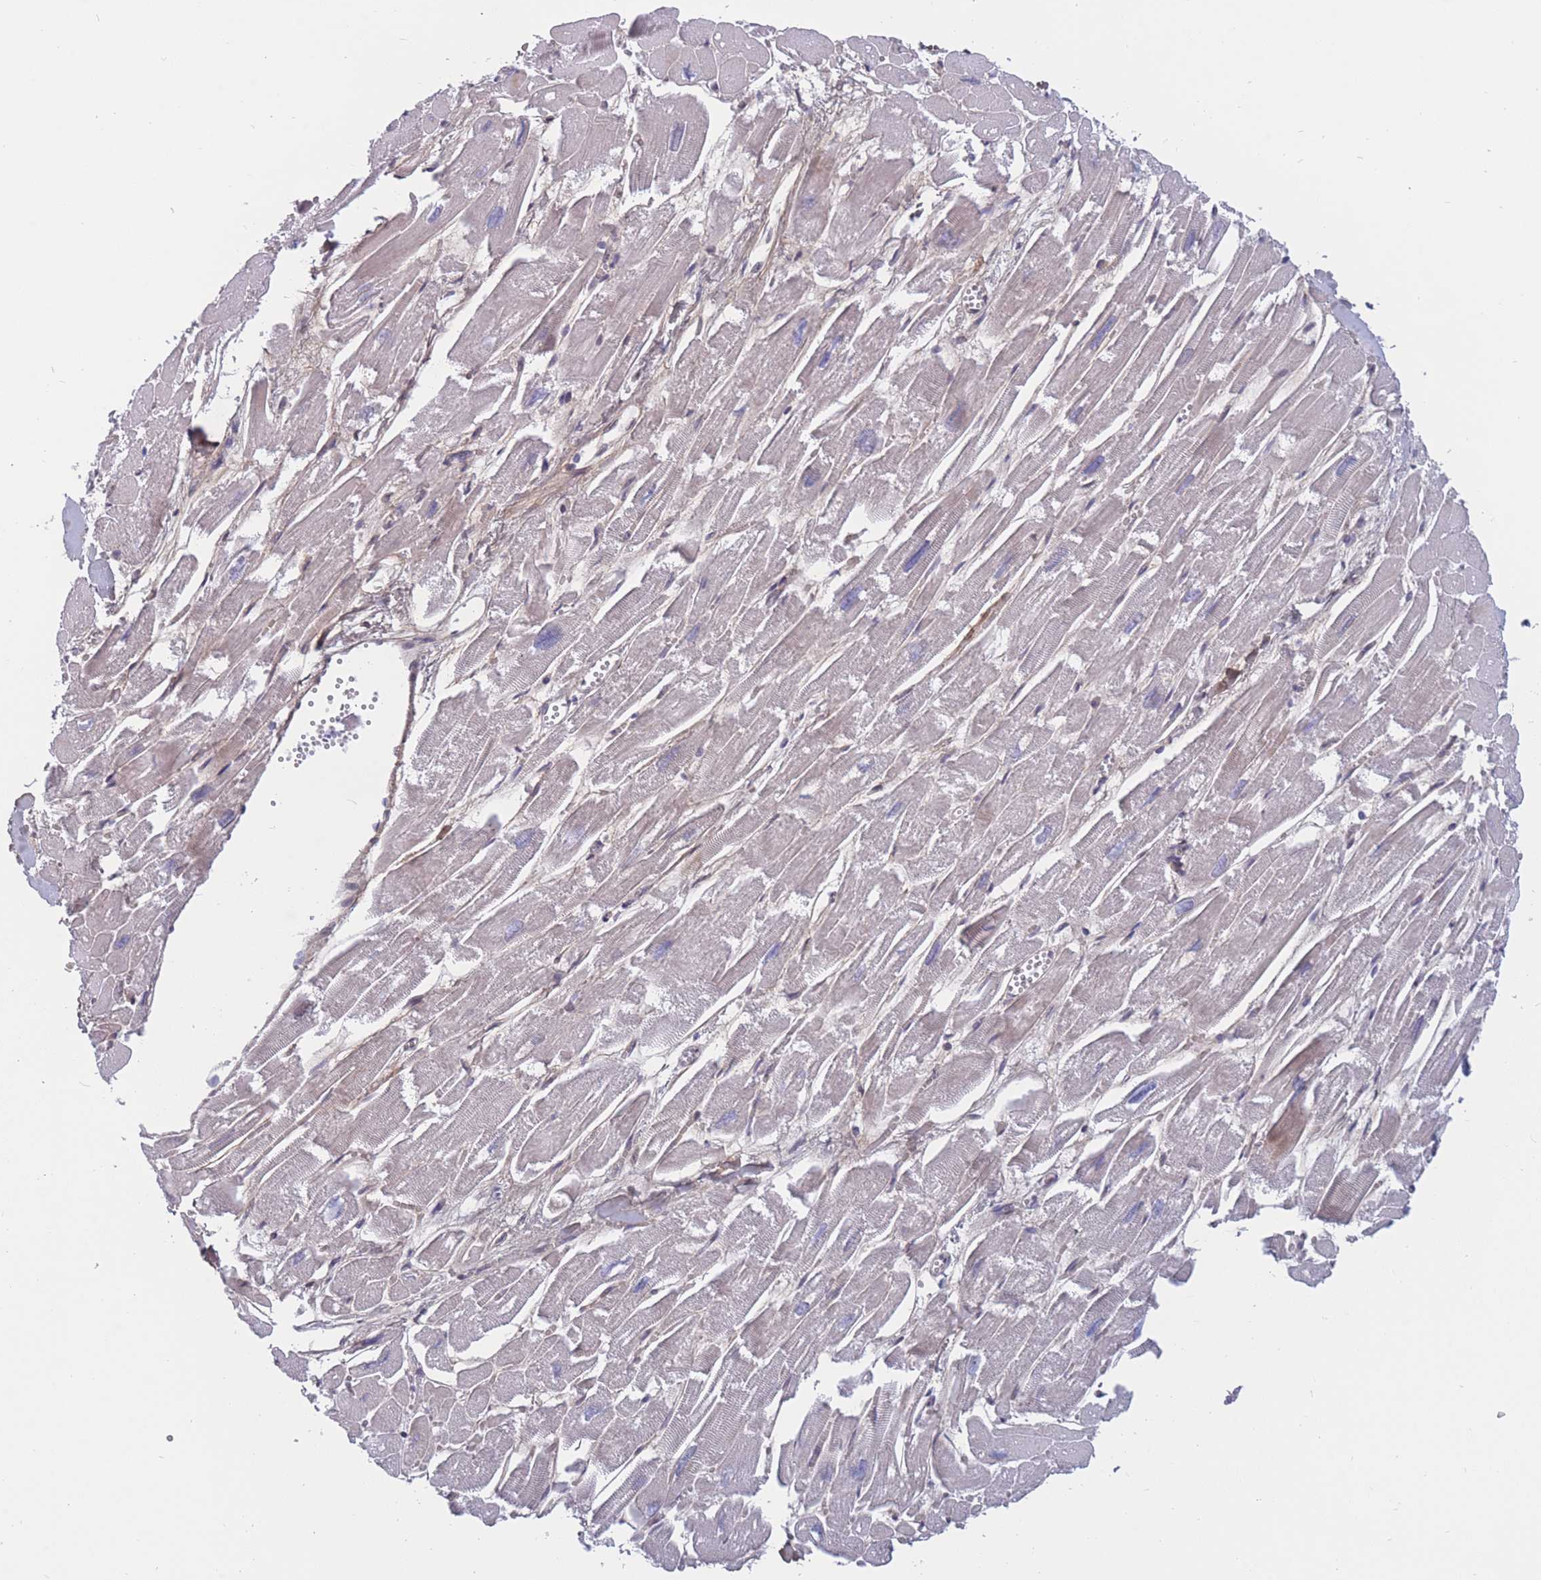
{"staining": {"intensity": "negative", "quantity": "none", "location": "none"}, "tissue": "heart muscle", "cell_type": "Cardiomyocytes", "image_type": "normal", "snomed": [{"axis": "morphology", "description": "Normal tissue, NOS"}, {"axis": "topography", "description": "Heart"}], "caption": "A high-resolution image shows IHC staining of unremarkable heart muscle, which shows no significant expression in cardiomyocytes. (DAB (3,3'-diaminobenzidine) immunohistochemistry visualized using brightfield microscopy, high magnification).", "gene": "BCL9L", "patient": {"sex": "male", "age": 54}}